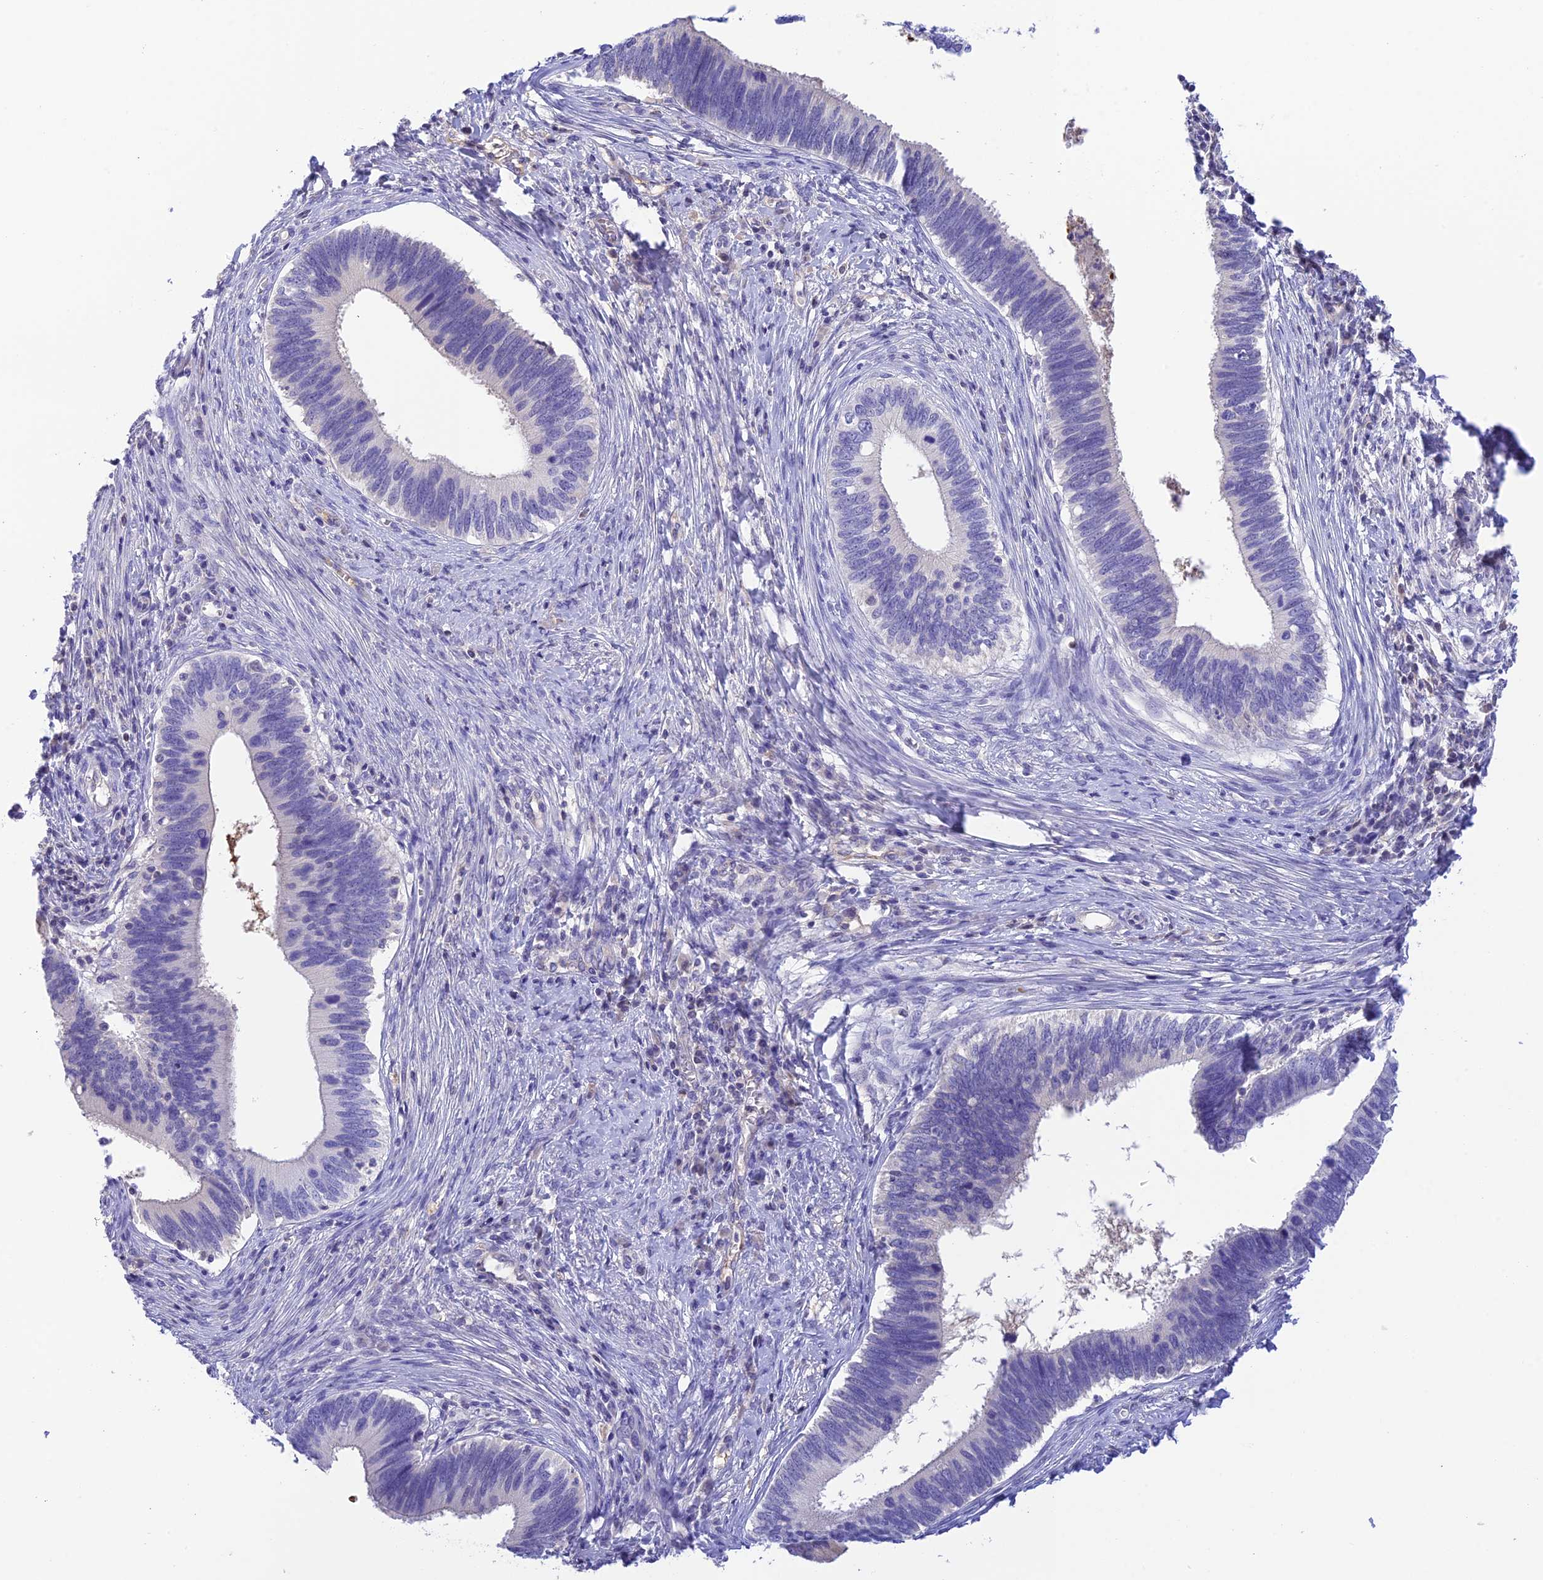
{"staining": {"intensity": "negative", "quantity": "none", "location": "none"}, "tissue": "cervical cancer", "cell_type": "Tumor cells", "image_type": "cancer", "snomed": [{"axis": "morphology", "description": "Adenocarcinoma, NOS"}, {"axis": "topography", "description": "Cervix"}], "caption": "IHC of cervical cancer (adenocarcinoma) reveals no staining in tumor cells.", "gene": "HDHD2", "patient": {"sex": "female", "age": 42}}